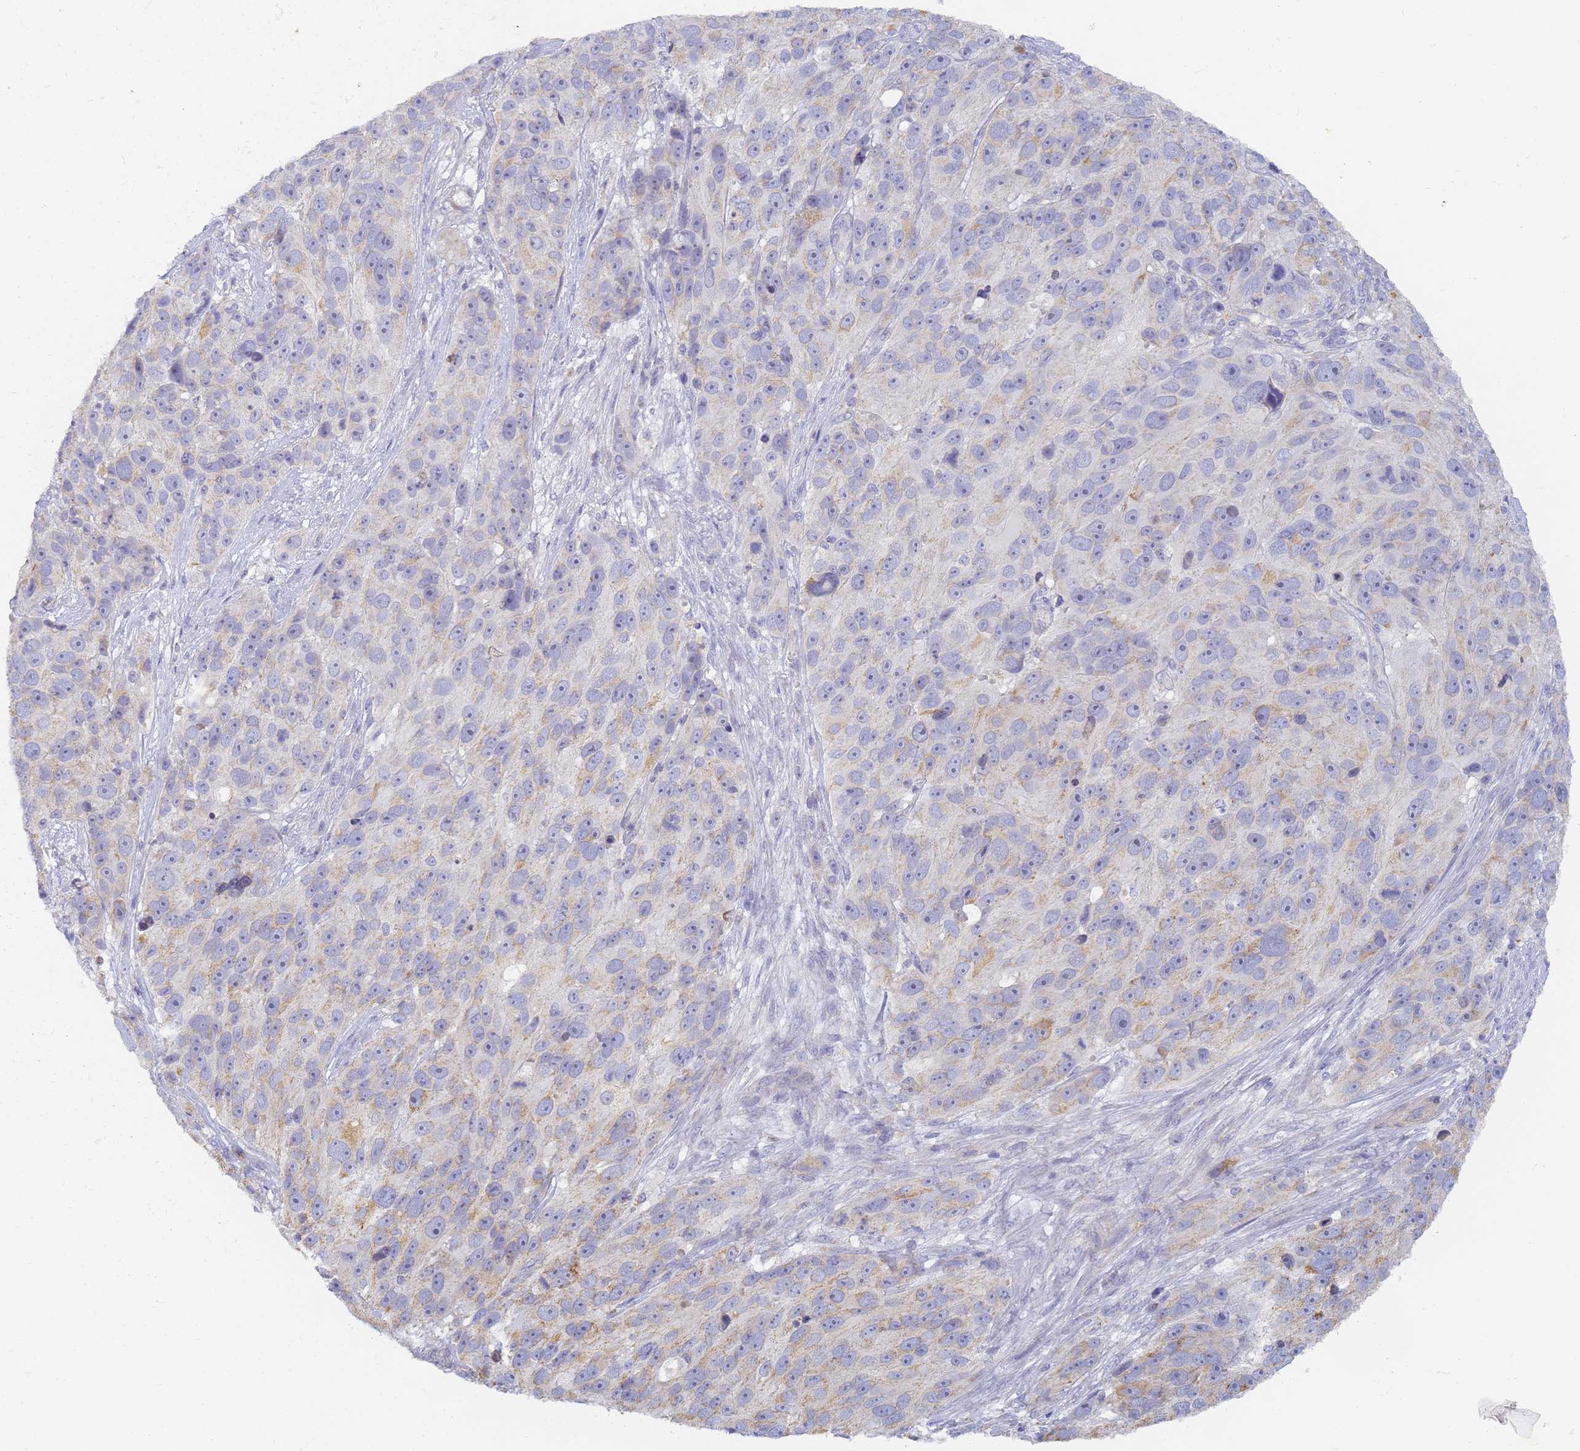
{"staining": {"intensity": "moderate", "quantity": "<25%", "location": "cytoplasmic/membranous"}, "tissue": "melanoma", "cell_type": "Tumor cells", "image_type": "cancer", "snomed": [{"axis": "morphology", "description": "Malignant melanoma, NOS"}, {"axis": "topography", "description": "Skin"}], "caption": "This micrograph demonstrates malignant melanoma stained with immunohistochemistry to label a protein in brown. The cytoplasmic/membranous of tumor cells show moderate positivity for the protein. Nuclei are counter-stained blue.", "gene": "UTP23", "patient": {"sex": "male", "age": 84}}